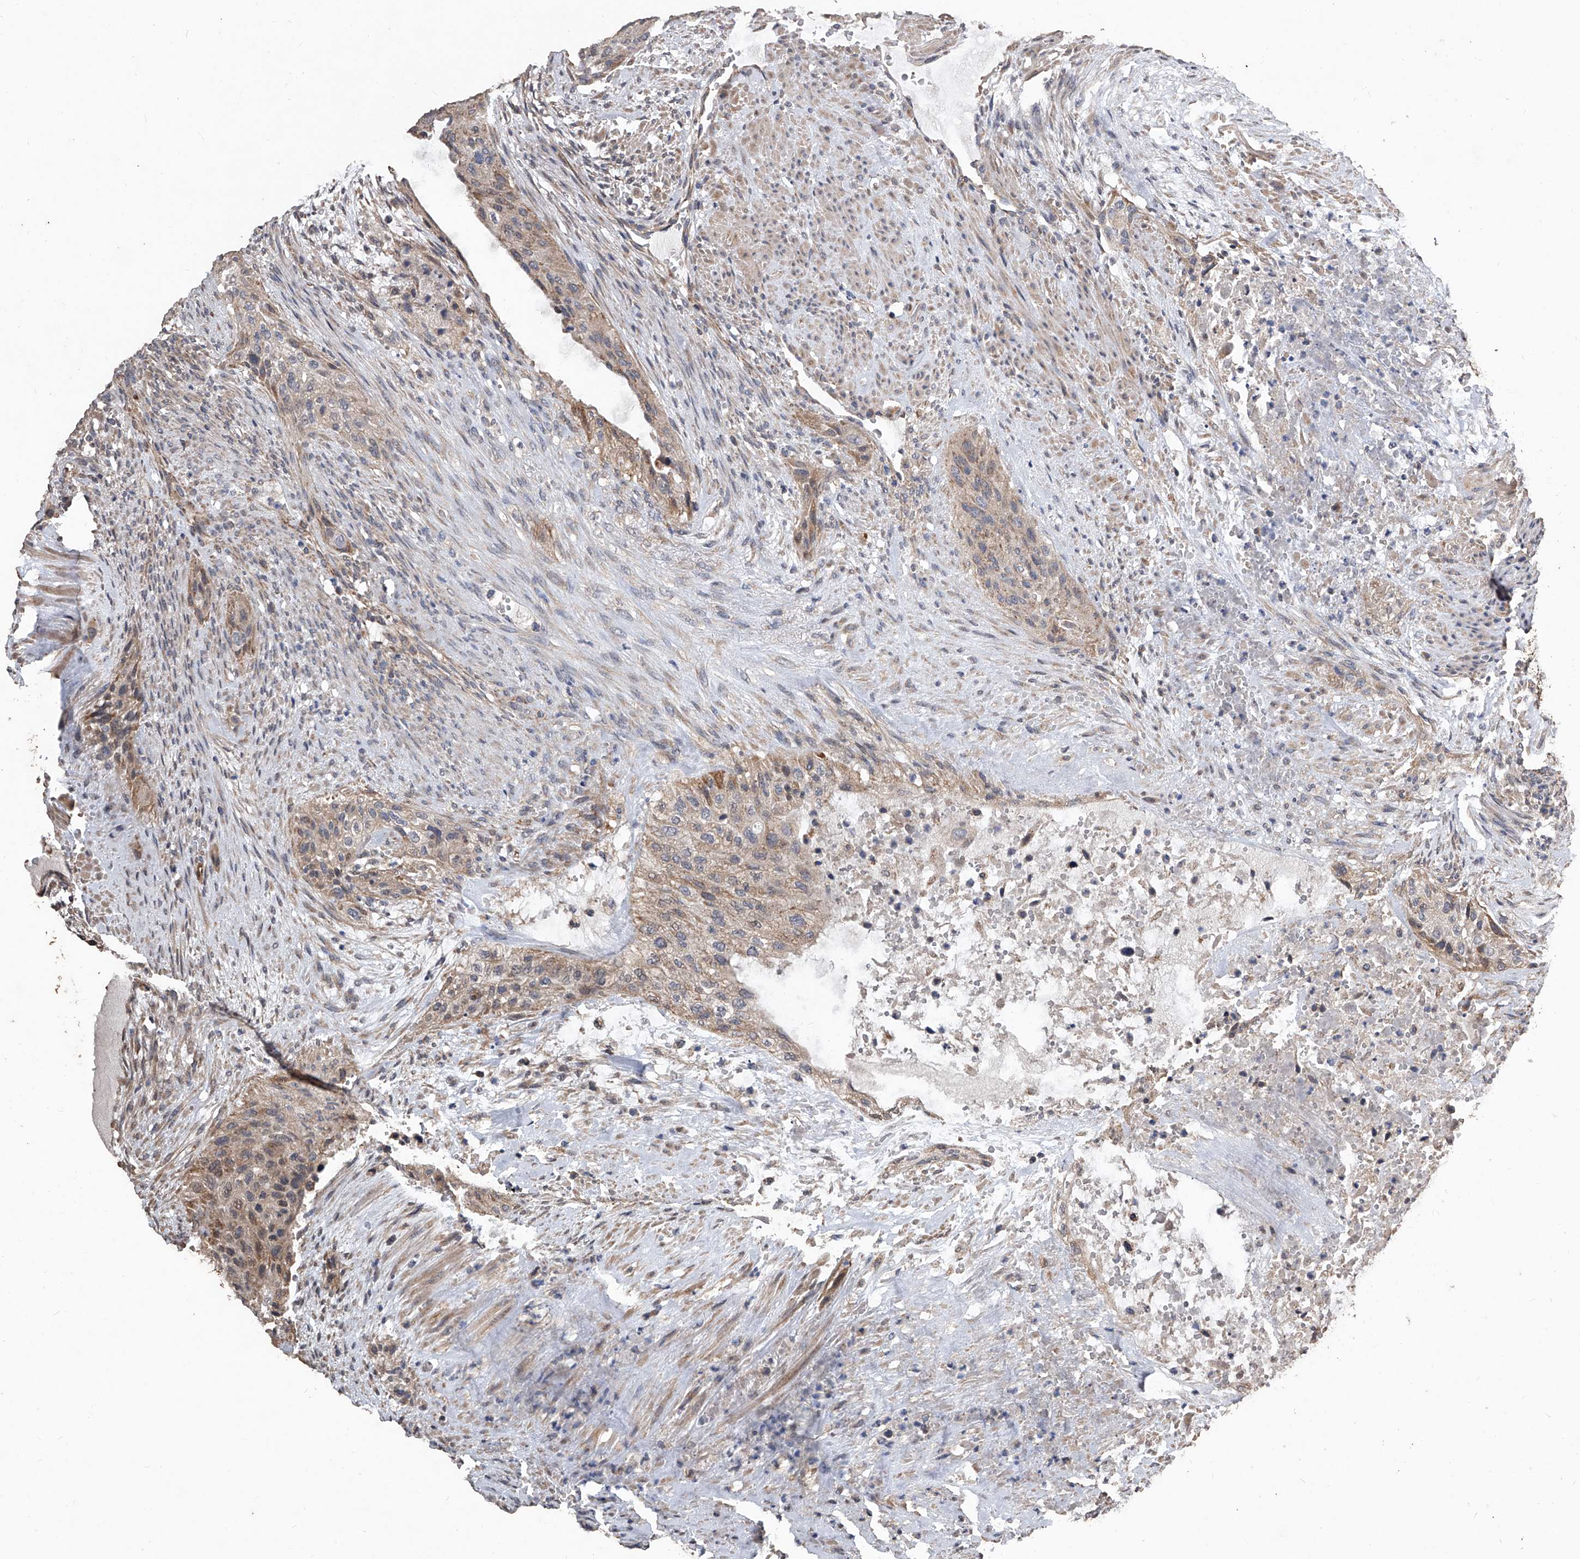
{"staining": {"intensity": "weak", "quantity": ">75%", "location": "cytoplasmic/membranous"}, "tissue": "urothelial cancer", "cell_type": "Tumor cells", "image_type": "cancer", "snomed": [{"axis": "morphology", "description": "Urothelial carcinoma, High grade"}, {"axis": "topography", "description": "Urinary bladder"}], "caption": "Protein expression by immunohistochemistry (IHC) exhibits weak cytoplasmic/membranous positivity in about >75% of tumor cells in urothelial cancer.", "gene": "LTV1", "patient": {"sex": "male", "age": 35}}